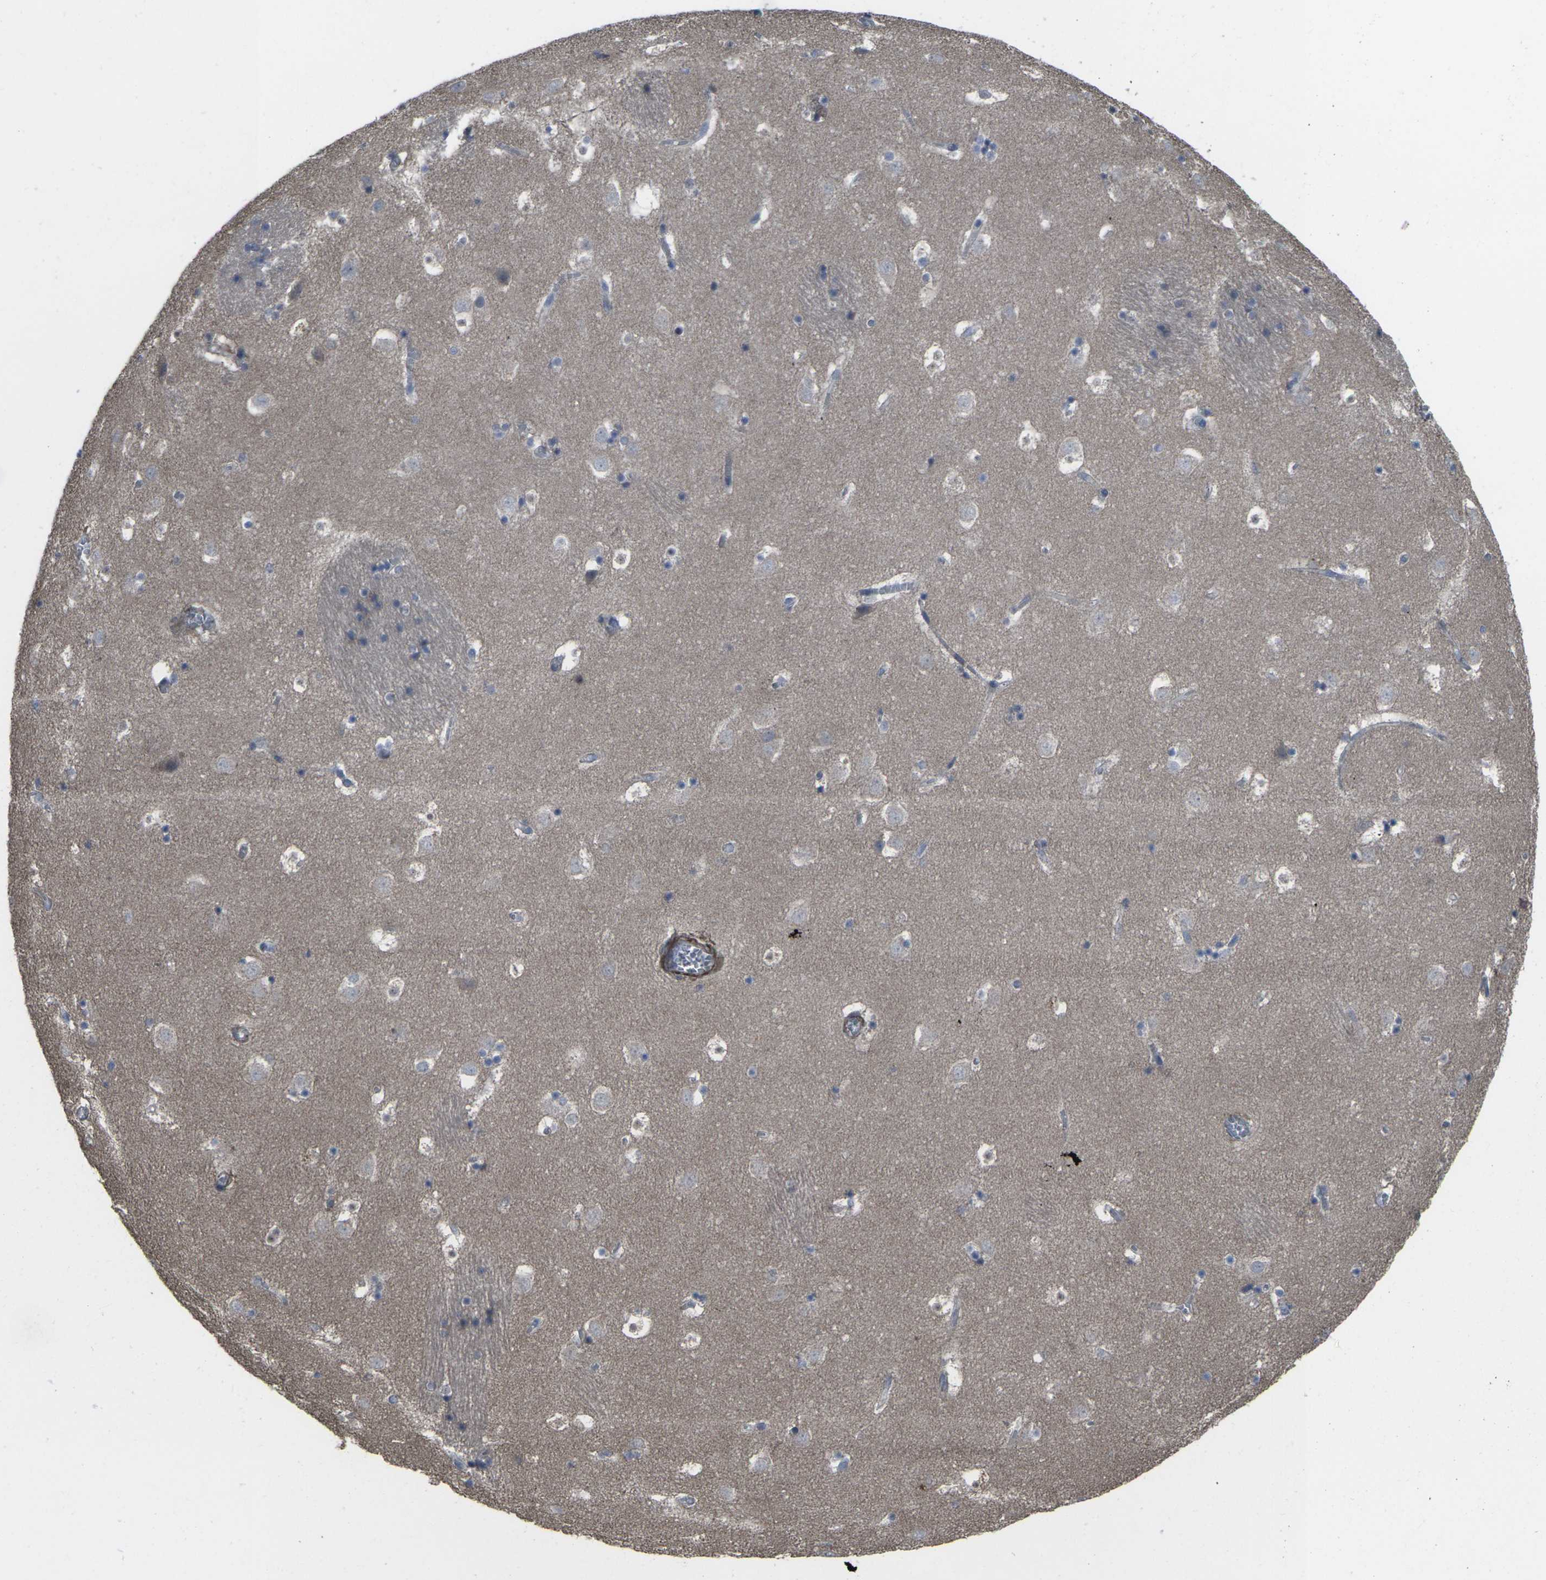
{"staining": {"intensity": "negative", "quantity": "none", "location": "none"}, "tissue": "caudate", "cell_type": "Glial cells", "image_type": "normal", "snomed": [{"axis": "morphology", "description": "Normal tissue, NOS"}, {"axis": "topography", "description": "Lateral ventricle wall"}], "caption": "Human caudate stained for a protein using IHC demonstrates no staining in glial cells.", "gene": "CCR10", "patient": {"sex": "male", "age": 45}}